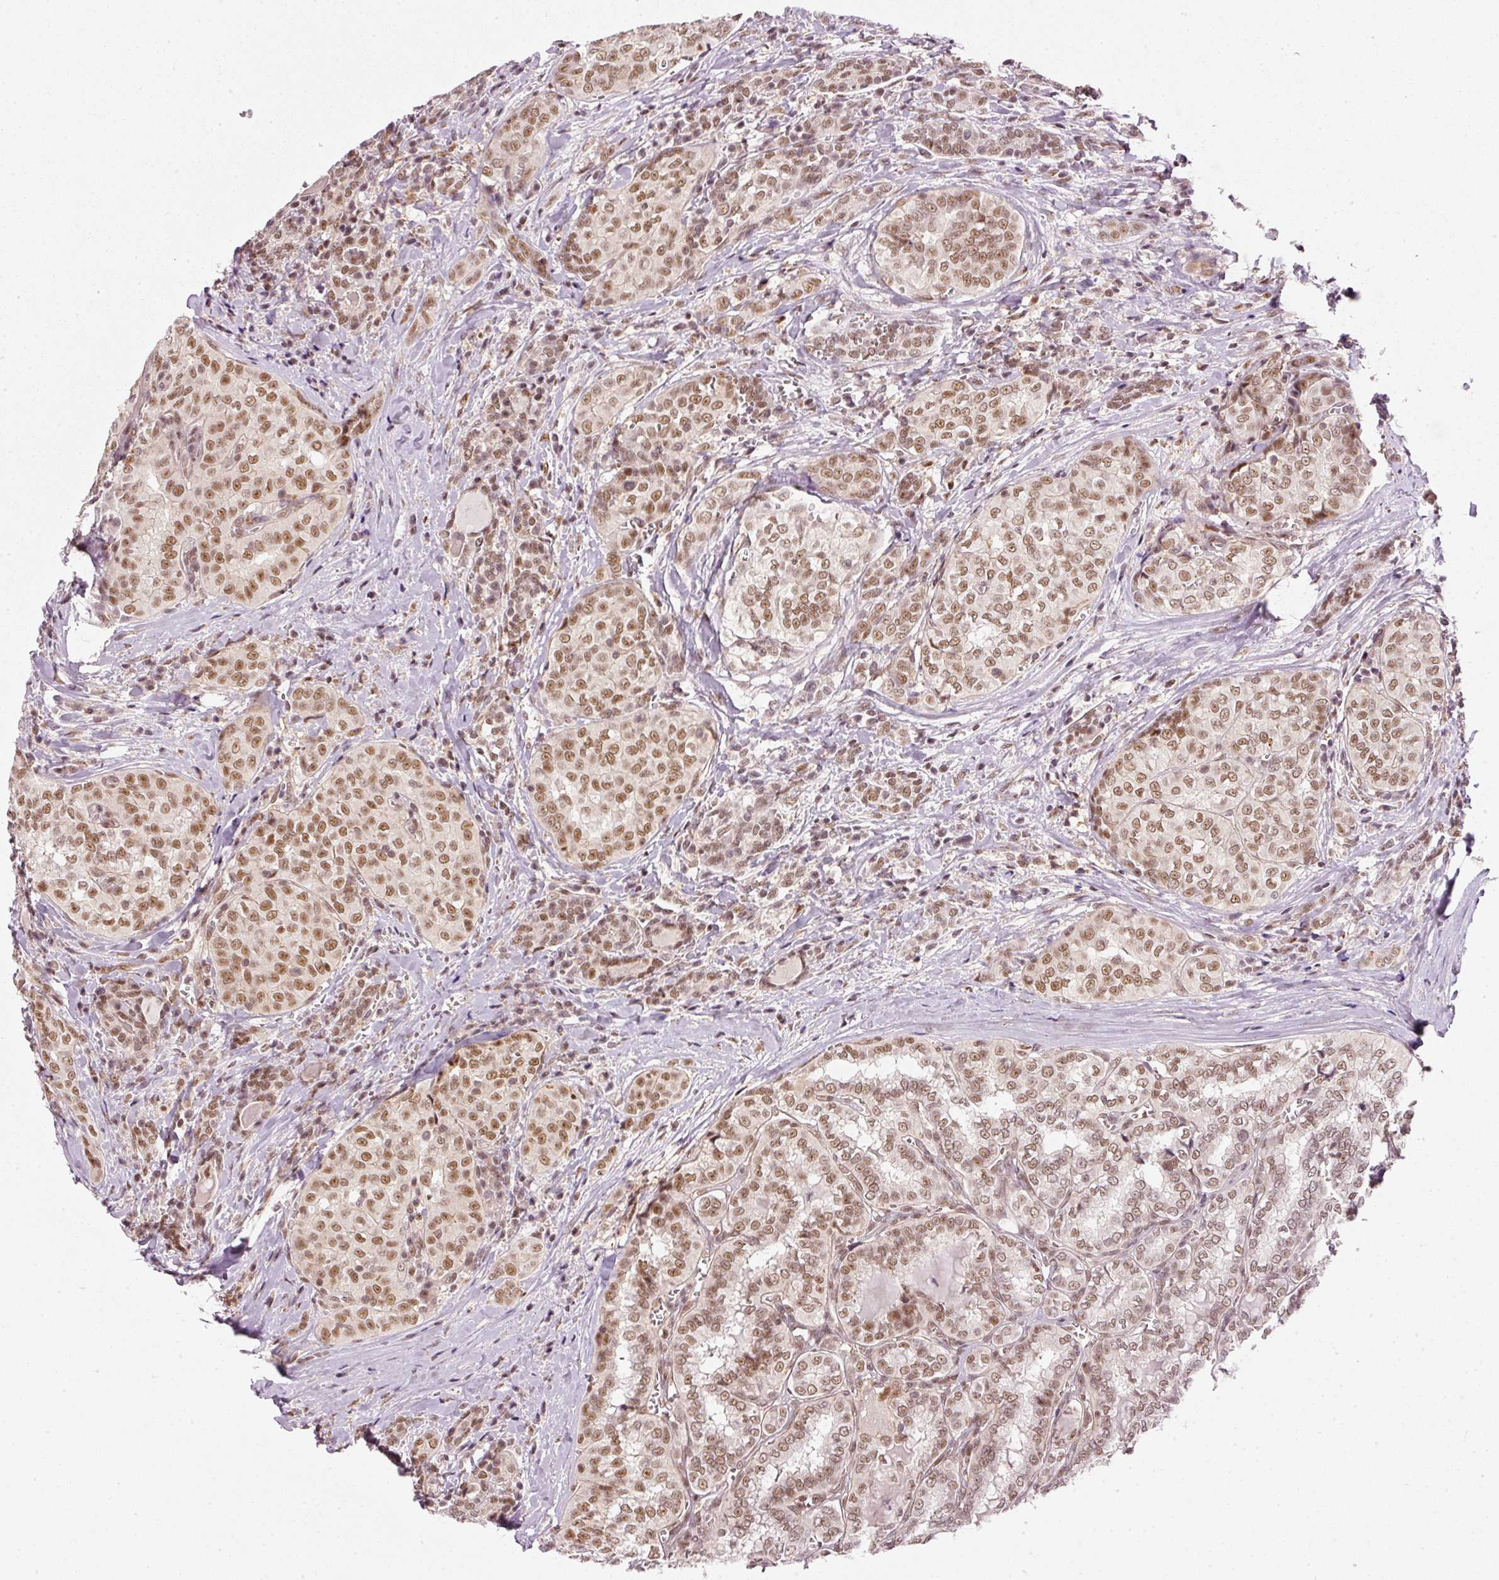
{"staining": {"intensity": "moderate", "quantity": ">75%", "location": "nuclear"}, "tissue": "thyroid cancer", "cell_type": "Tumor cells", "image_type": "cancer", "snomed": [{"axis": "morphology", "description": "Papillary adenocarcinoma, NOS"}, {"axis": "topography", "description": "Thyroid gland"}], "caption": "Immunohistochemistry (IHC) histopathology image of papillary adenocarcinoma (thyroid) stained for a protein (brown), which exhibits medium levels of moderate nuclear staining in about >75% of tumor cells.", "gene": "THOC6", "patient": {"sex": "female", "age": 30}}